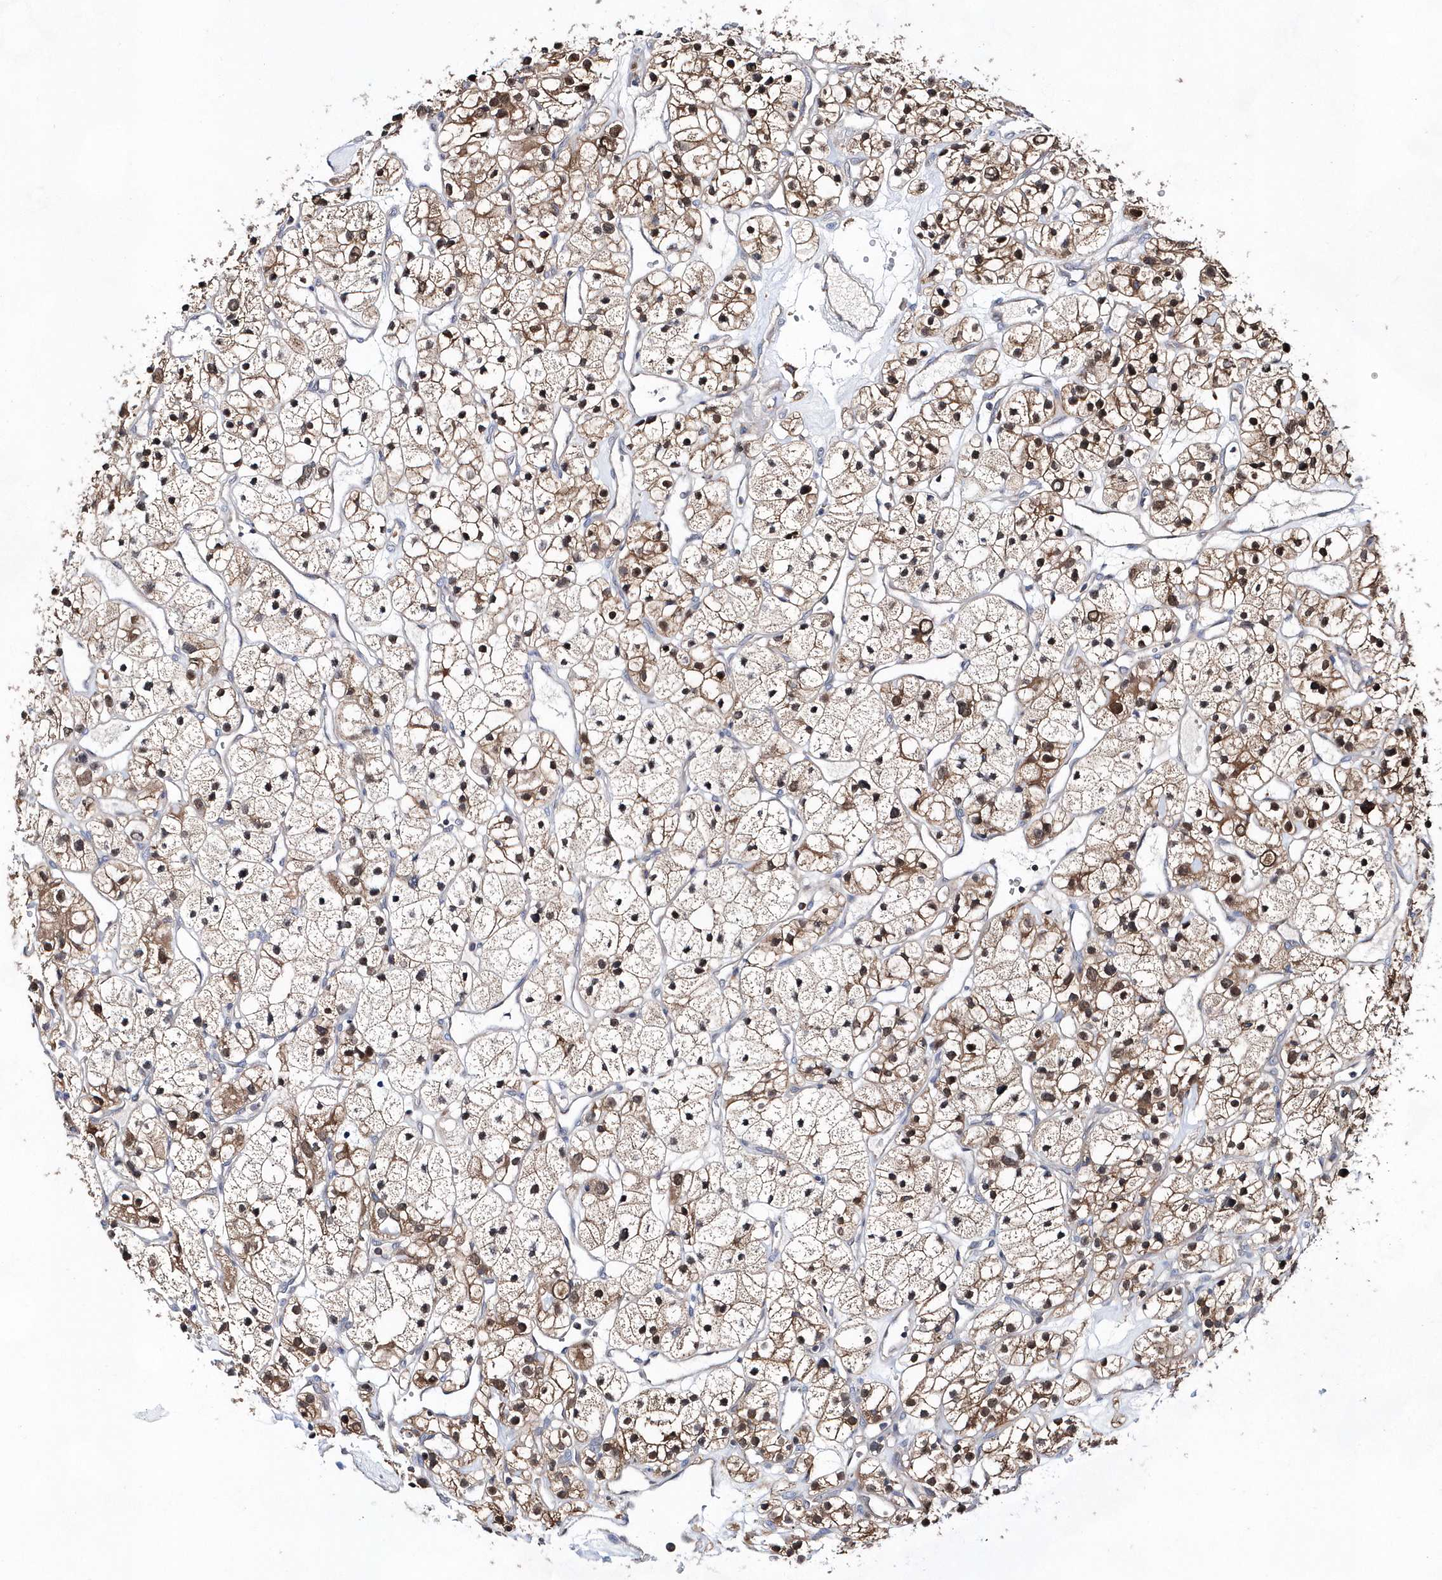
{"staining": {"intensity": "moderate", "quantity": ">75%", "location": "cytoplasmic/membranous,nuclear"}, "tissue": "renal cancer", "cell_type": "Tumor cells", "image_type": "cancer", "snomed": [{"axis": "morphology", "description": "Adenocarcinoma, NOS"}, {"axis": "topography", "description": "Kidney"}], "caption": "Tumor cells show medium levels of moderate cytoplasmic/membranous and nuclear staining in about >75% of cells in human adenocarcinoma (renal). (brown staining indicates protein expression, while blue staining denotes nuclei).", "gene": "BDH2", "patient": {"sex": "female", "age": 57}}